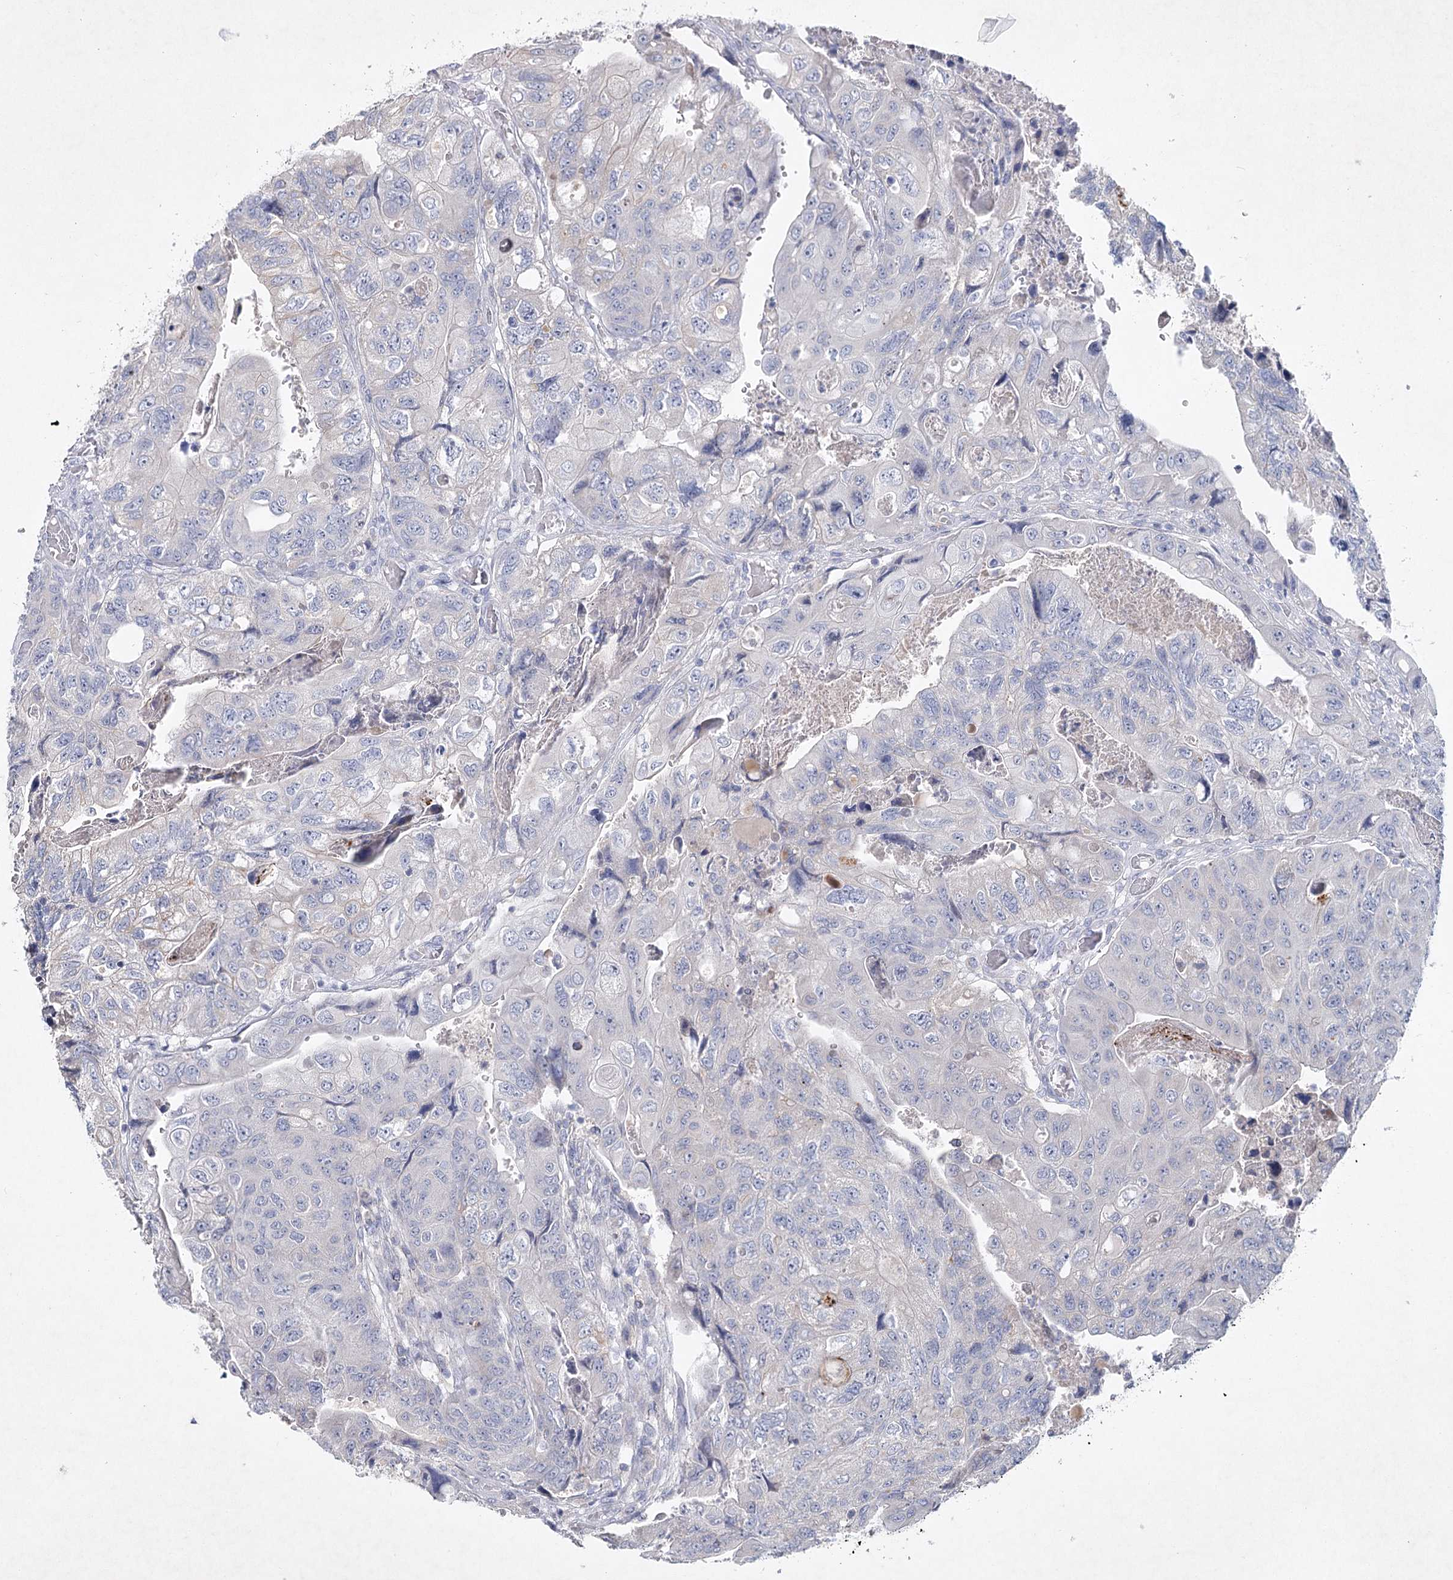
{"staining": {"intensity": "negative", "quantity": "none", "location": "none"}, "tissue": "colorectal cancer", "cell_type": "Tumor cells", "image_type": "cancer", "snomed": [{"axis": "morphology", "description": "Adenocarcinoma, NOS"}, {"axis": "topography", "description": "Rectum"}], "caption": "Tumor cells are negative for brown protein staining in colorectal cancer (adenocarcinoma).", "gene": "MAP3K13", "patient": {"sex": "male", "age": 63}}